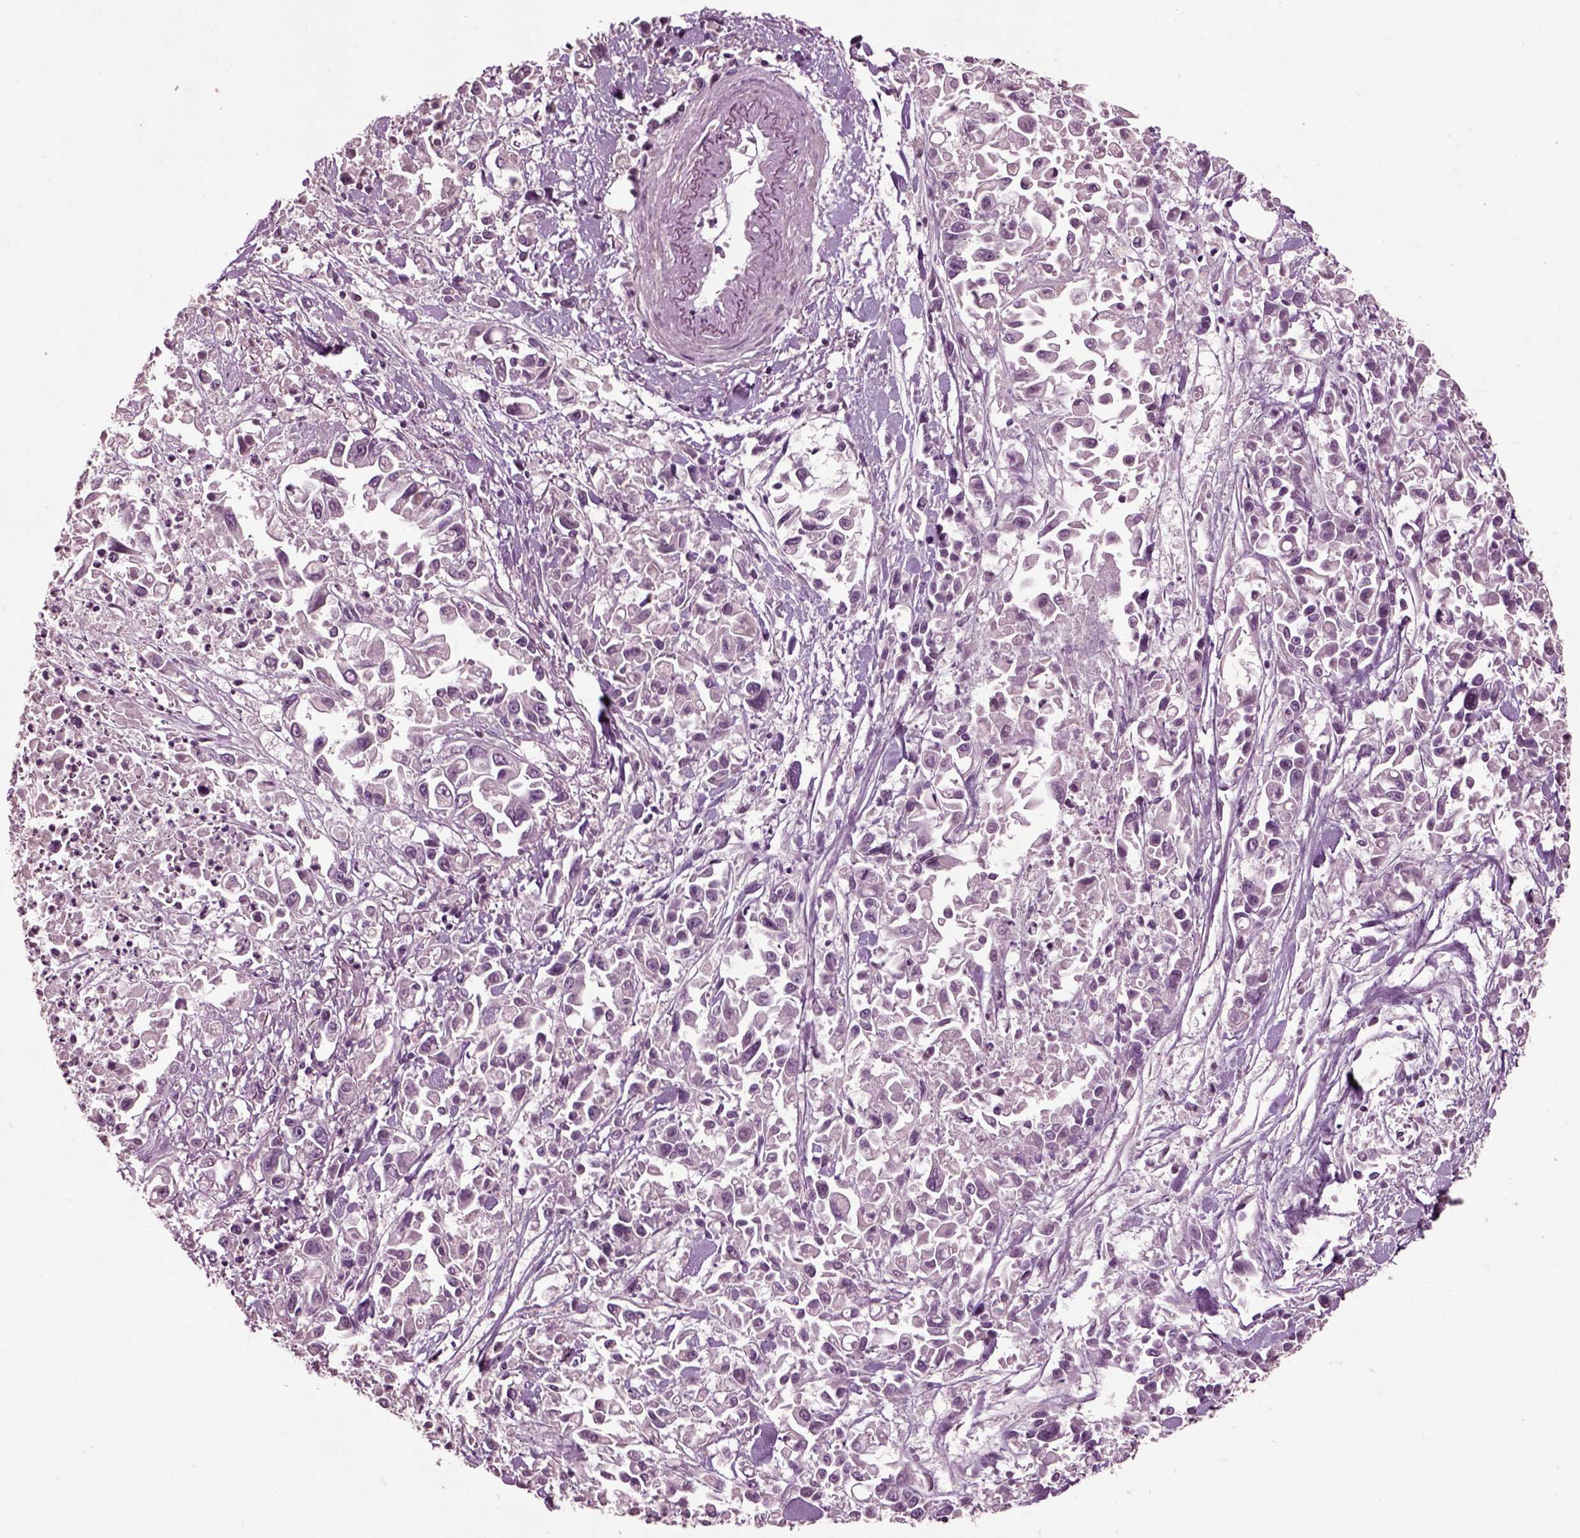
{"staining": {"intensity": "negative", "quantity": "none", "location": "none"}, "tissue": "pancreatic cancer", "cell_type": "Tumor cells", "image_type": "cancer", "snomed": [{"axis": "morphology", "description": "Adenocarcinoma, NOS"}, {"axis": "topography", "description": "Pancreas"}], "caption": "DAB immunohistochemical staining of pancreatic cancer exhibits no significant expression in tumor cells. (DAB (3,3'-diaminobenzidine) immunohistochemistry (IHC) with hematoxylin counter stain).", "gene": "CHGB", "patient": {"sex": "female", "age": 83}}